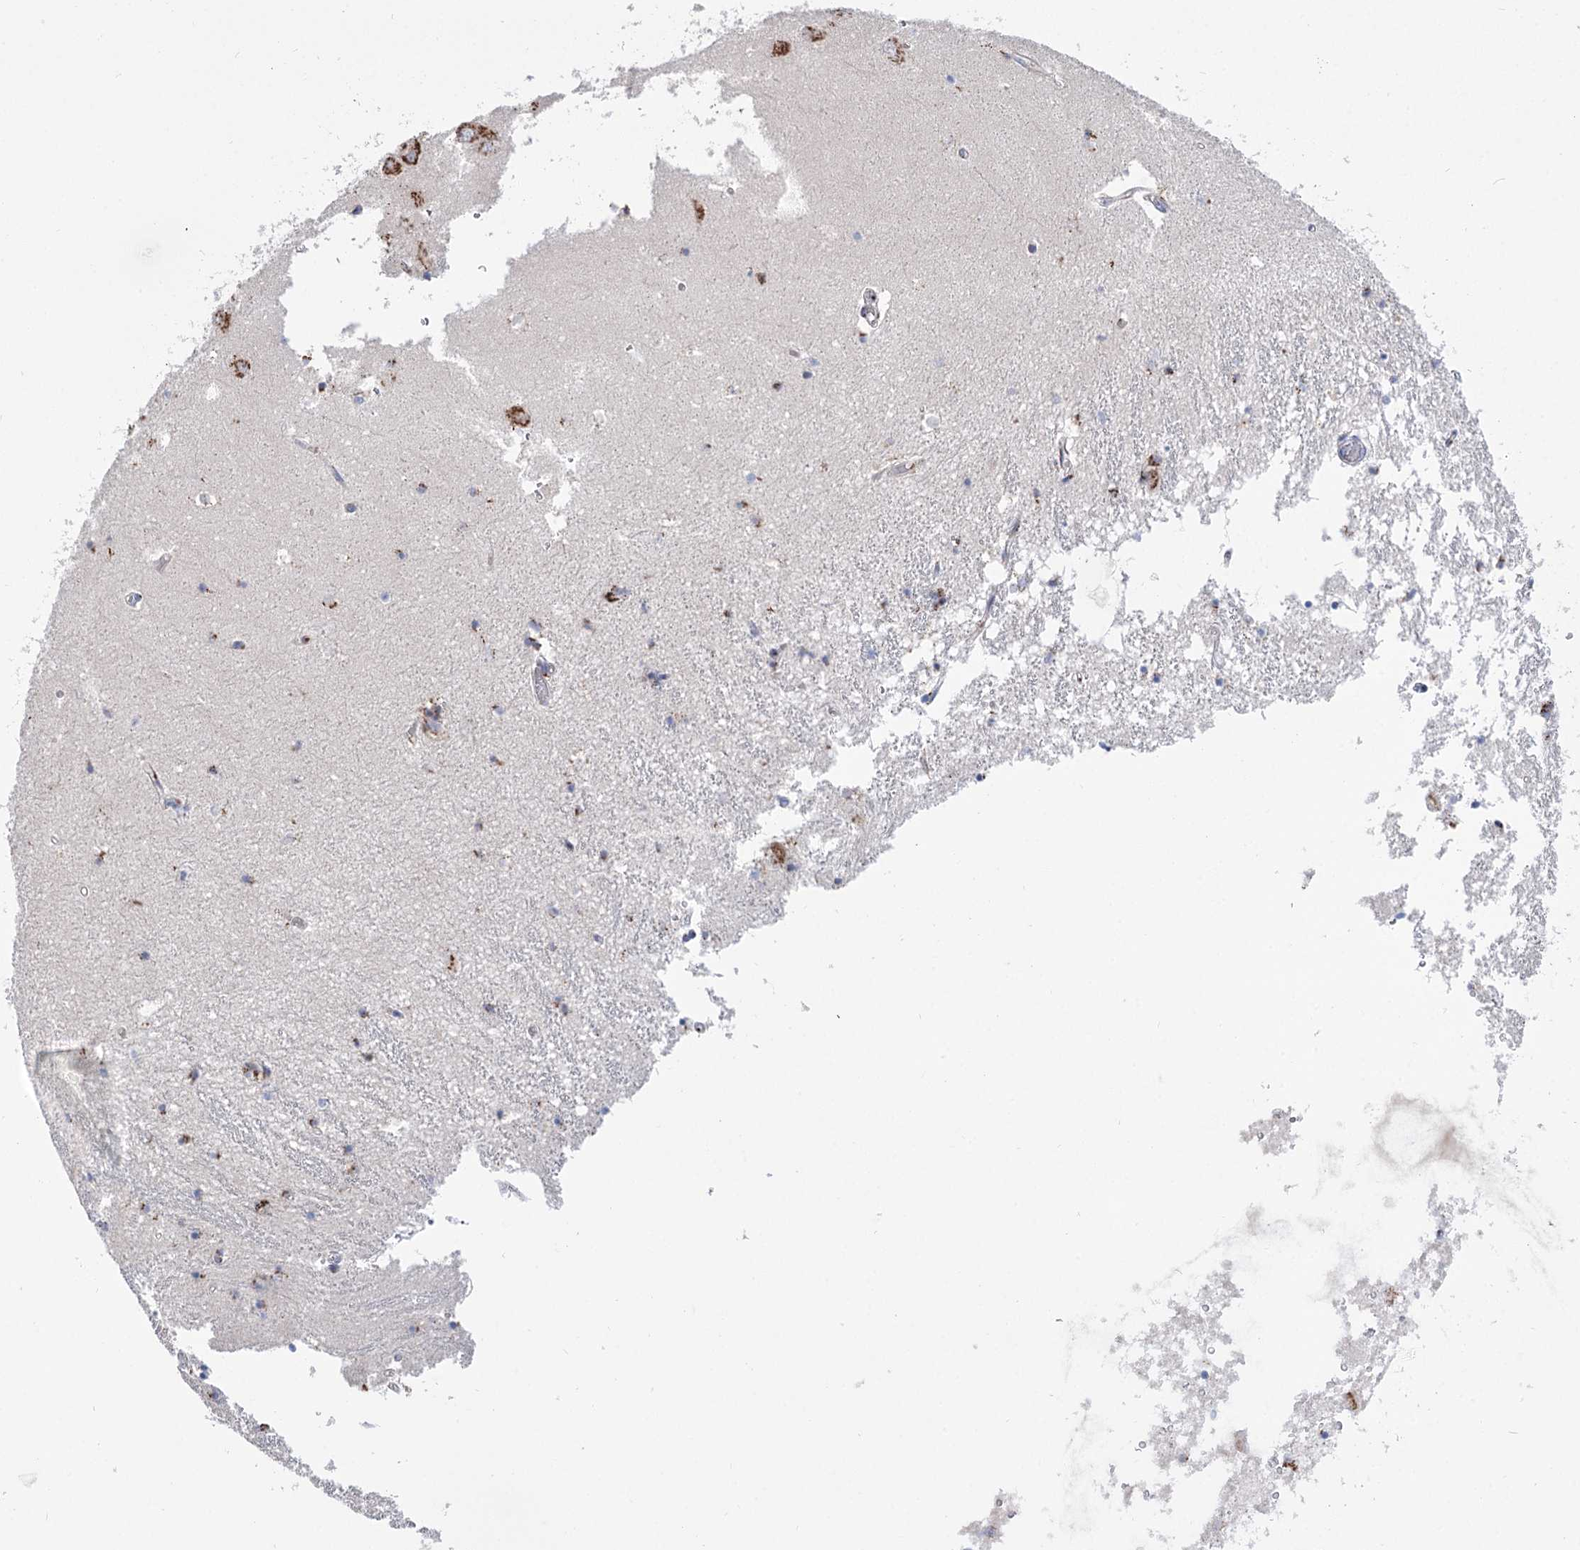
{"staining": {"intensity": "moderate", "quantity": "25%-75%", "location": "cytoplasmic/membranous"}, "tissue": "hippocampus", "cell_type": "Glial cells", "image_type": "normal", "snomed": [{"axis": "morphology", "description": "Normal tissue, NOS"}, {"axis": "topography", "description": "Hippocampus"}], "caption": "Glial cells demonstrate medium levels of moderate cytoplasmic/membranous expression in approximately 25%-75% of cells in normal human hippocampus. (IHC, brightfield microscopy, high magnification).", "gene": "TMEM165", "patient": {"sex": "male", "age": 70}}